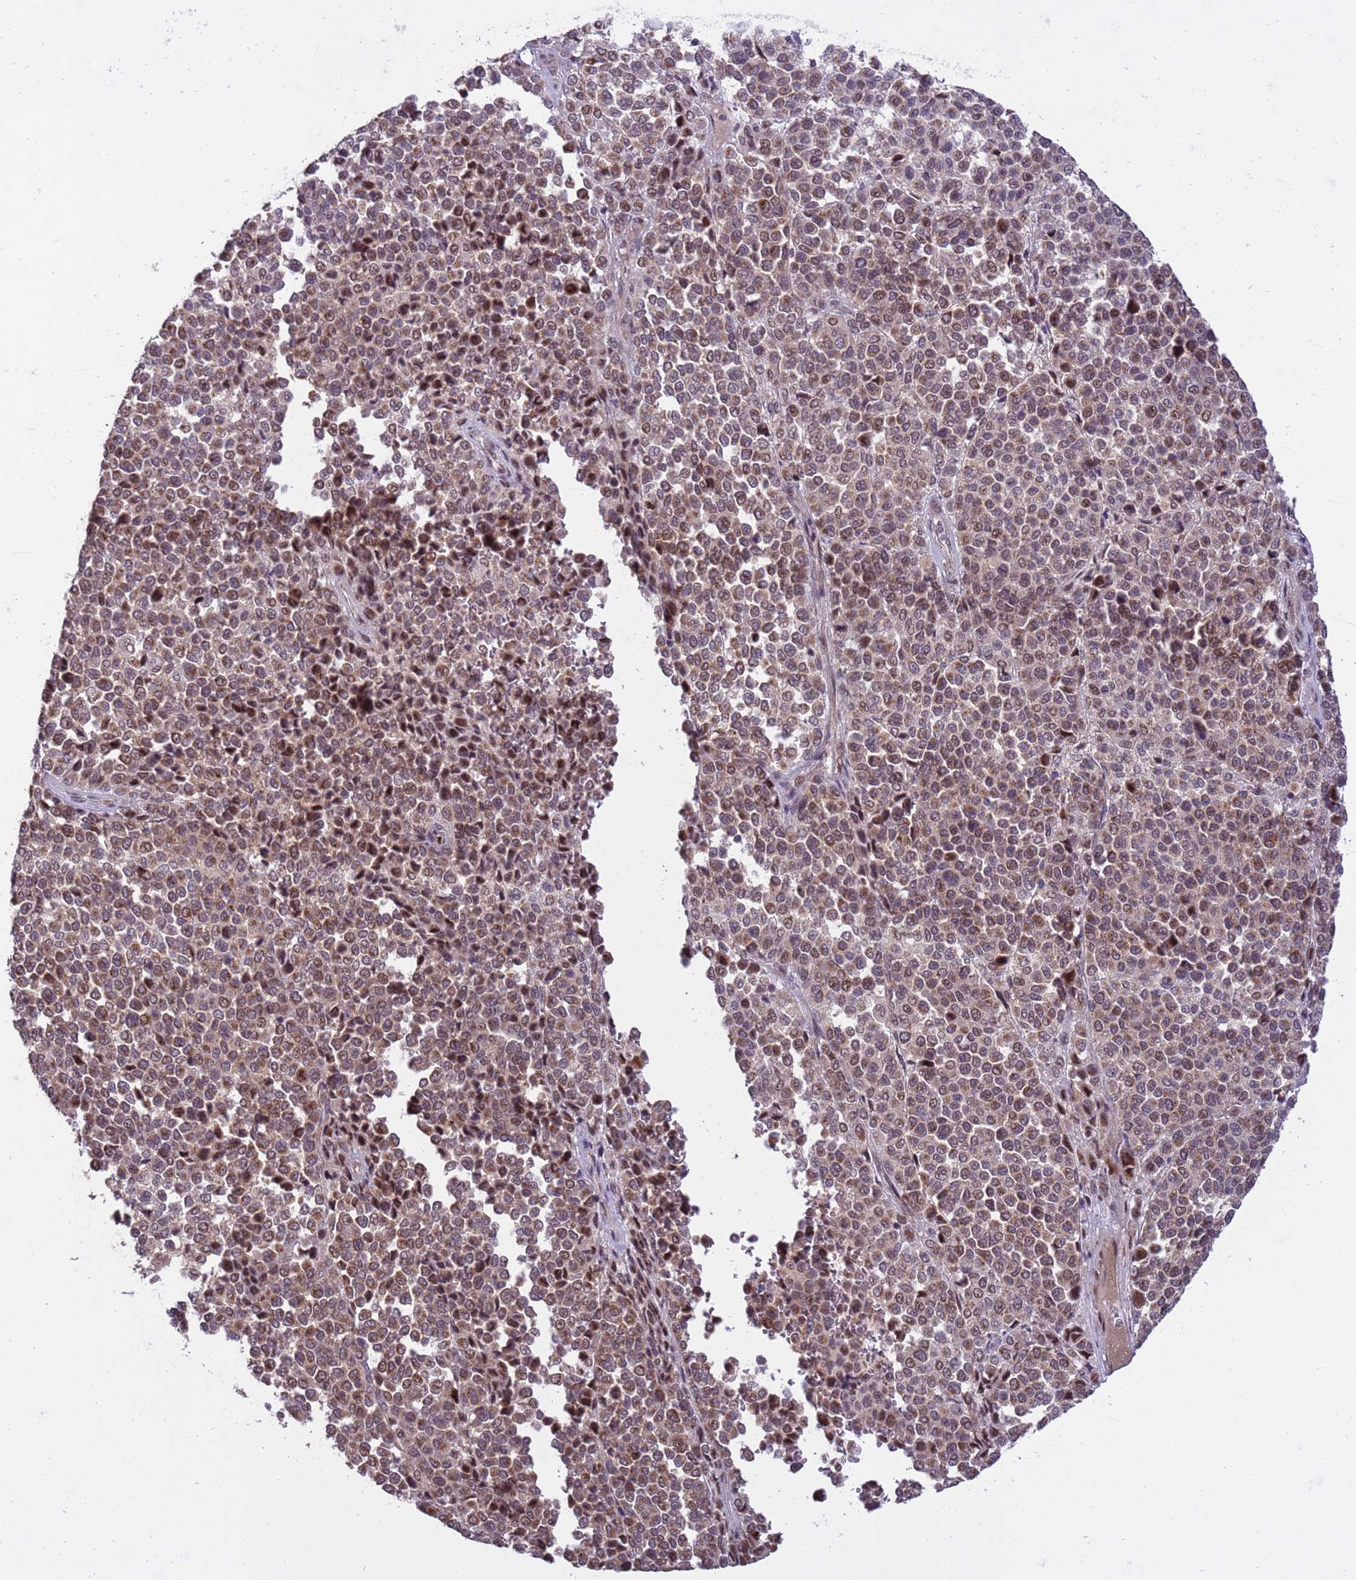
{"staining": {"intensity": "moderate", "quantity": ">75%", "location": "nuclear"}, "tissue": "melanoma", "cell_type": "Tumor cells", "image_type": "cancer", "snomed": [{"axis": "morphology", "description": "Malignant melanoma, Metastatic site"}, {"axis": "topography", "description": "Pancreas"}], "caption": "Malignant melanoma (metastatic site) stained with DAB IHC reveals medium levels of moderate nuclear positivity in approximately >75% of tumor cells.", "gene": "PPM1H", "patient": {"sex": "female", "age": 30}}